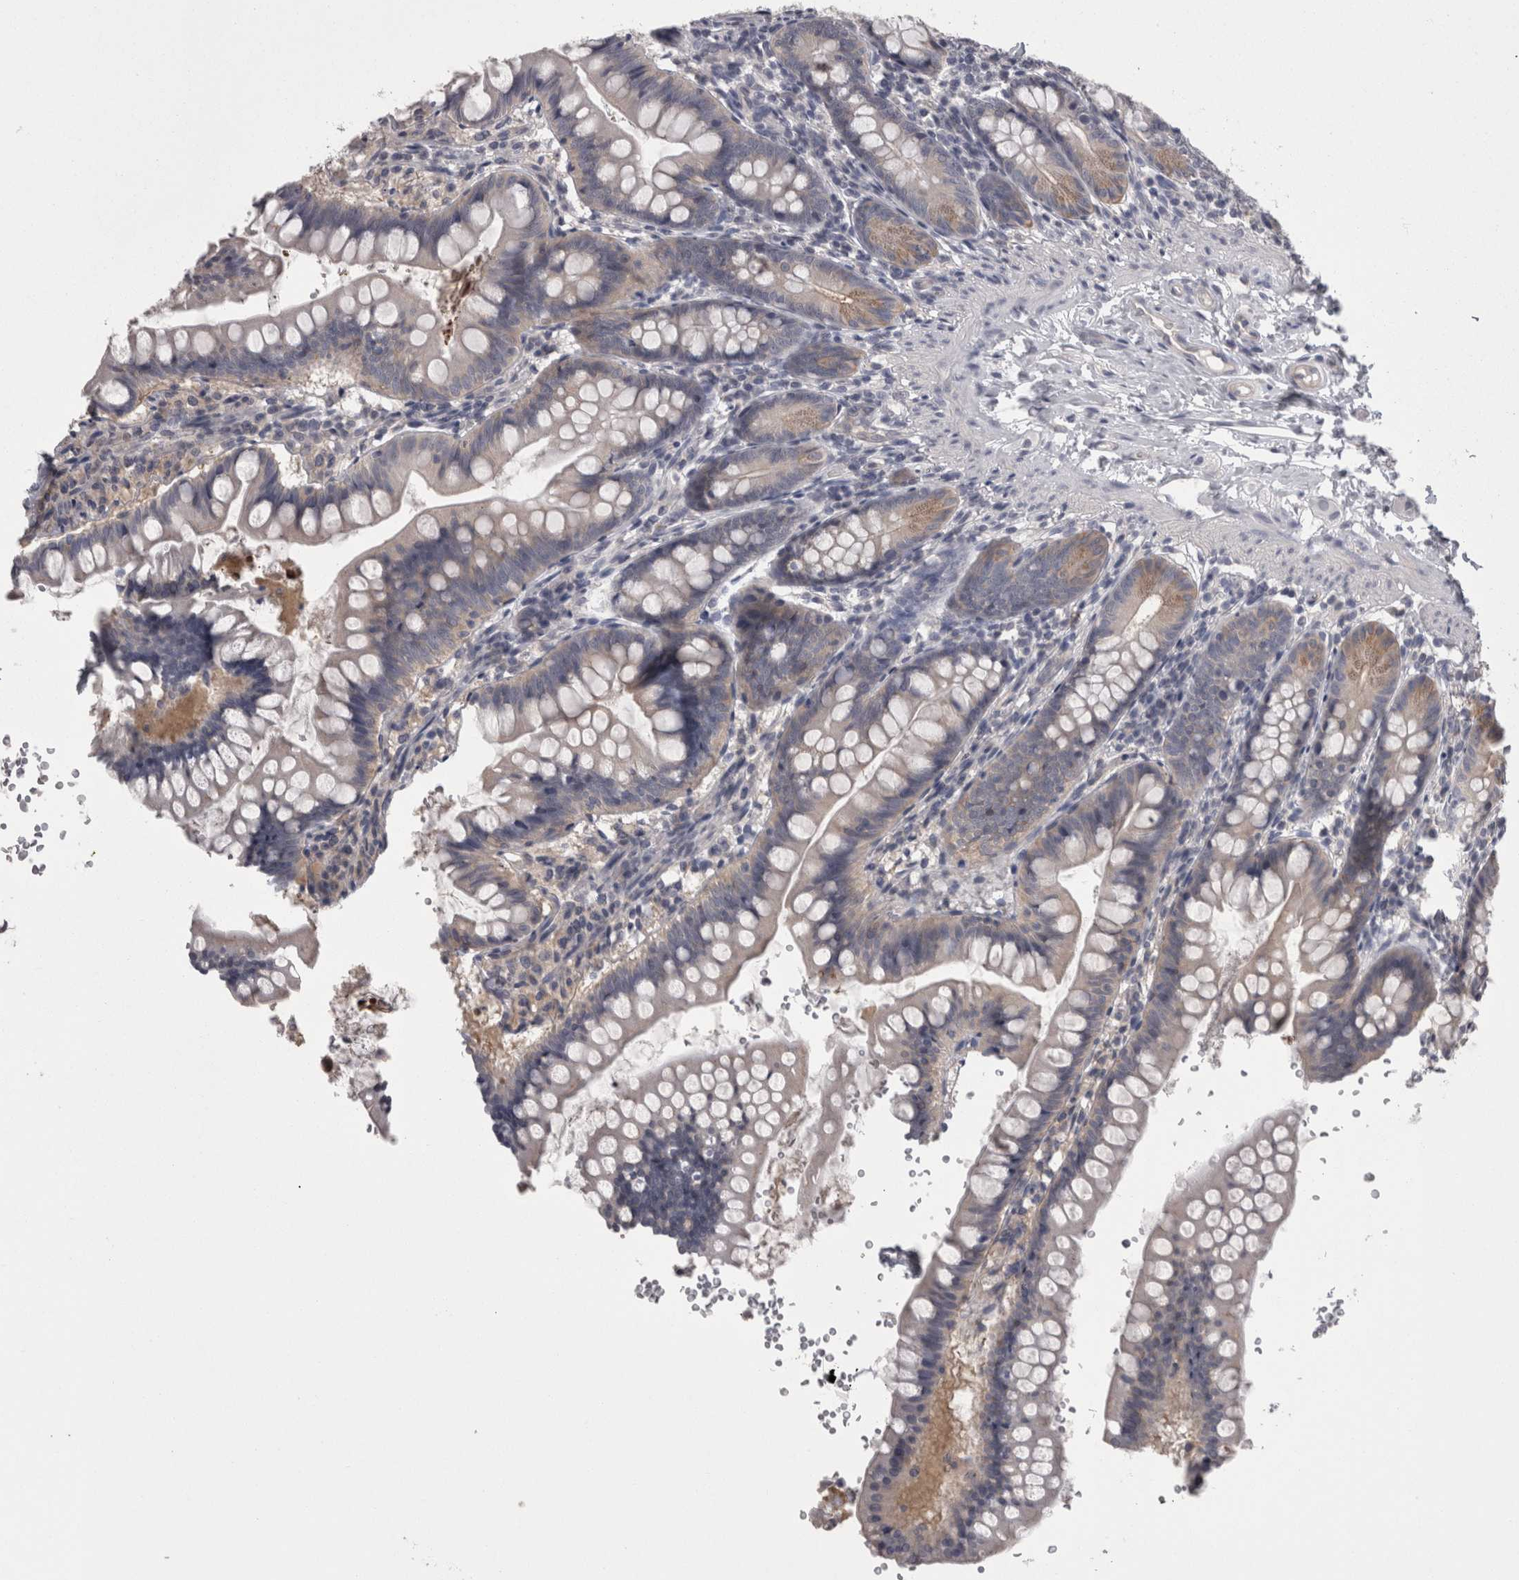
{"staining": {"intensity": "weak", "quantity": "<25%", "location": "cytoplasmic/membranous"}, "tissue": "small intestine", "cell_type": "Glandular cells", "image_type": "normal", "snomed": [{"axis": "morphology", "description": "Normal tissue, NOS"}, {"axis": "topography", "description": "Small intestine"}], "caption": "Glandular cells show no significant expression in unremarkable small intestine.", "gene": "LYZL6", "patient": {"sex": "male", "age": 7}}